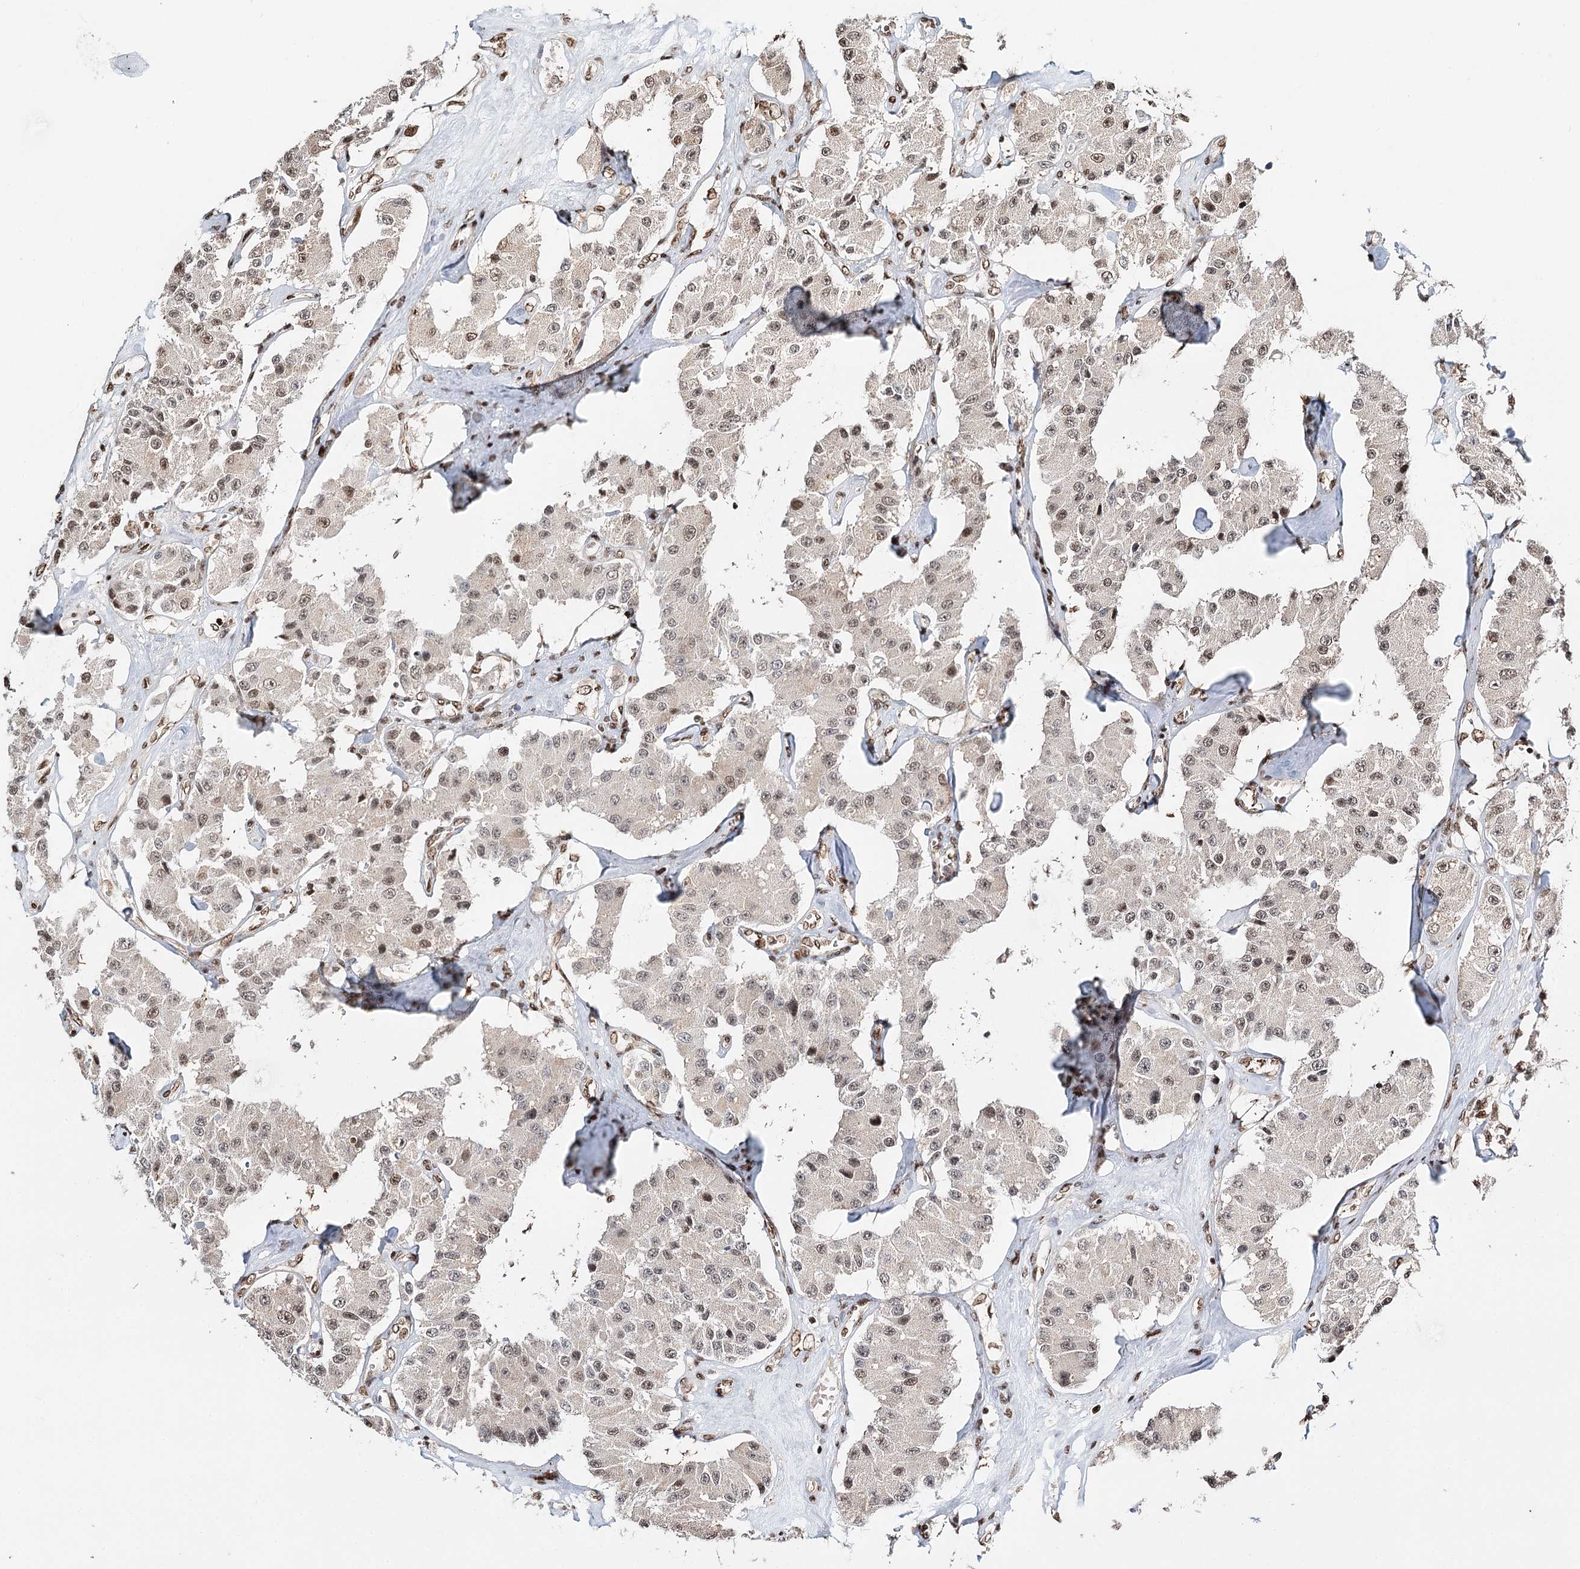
{"staining": {"intensity": "moderate", "quantity": "25%-75%", "location": "nuclear"}, "tissue": "carcinoid", "cell_type": "Tumor cells", "image_type": "cancer", "snomed": [{"axis": "morphology", "description": "Carcinoid, malignant, NOS"}, {"axis": "topography", "description": "Pancreas"}], "caption": "Immunohistochemical staining of carcinoid (malignant) shows medium levels of moderate nuclear staining in about 25%-75% of tumor cells.", "gene": "RPS27A", "patient": {"sex": "male", "age": 41}}